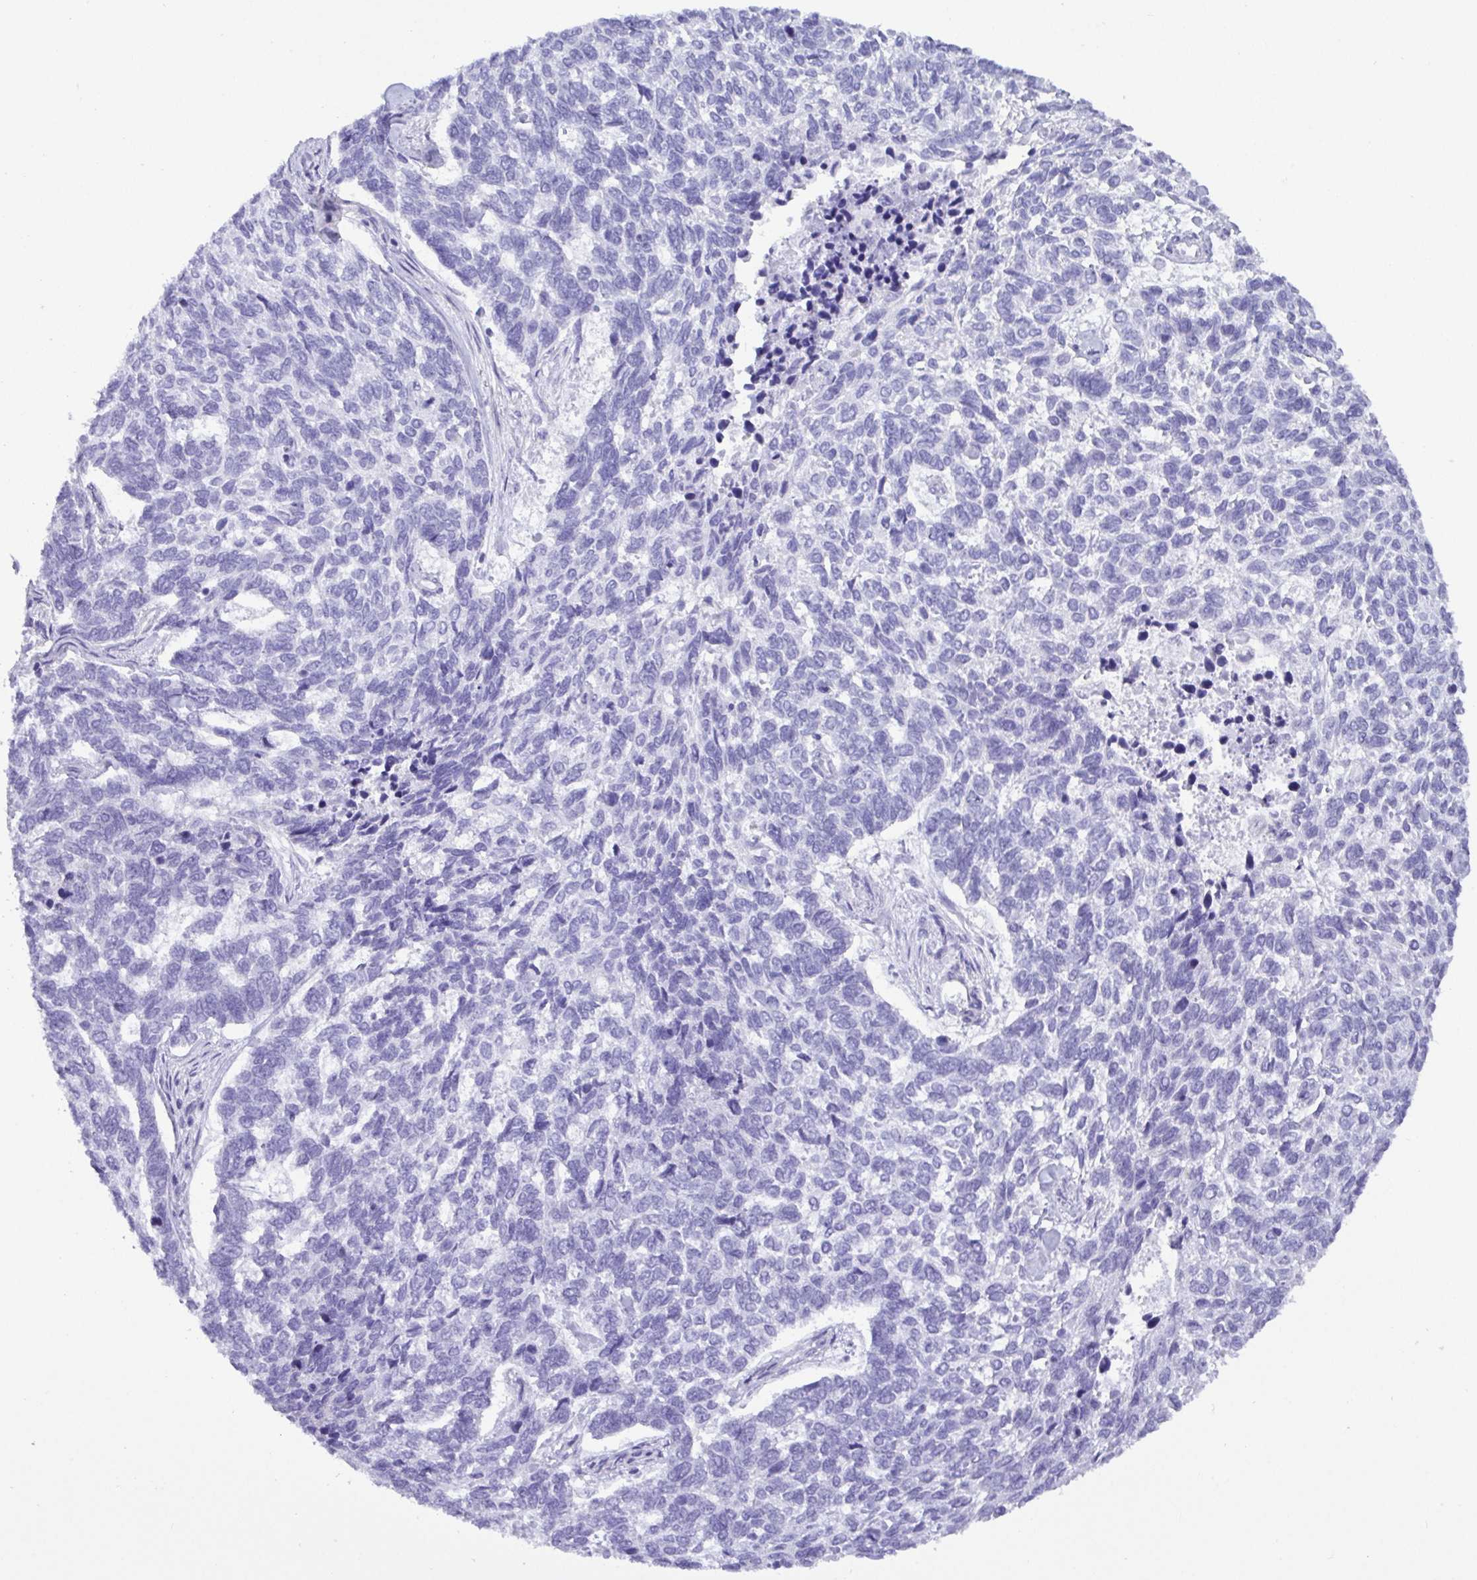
{"staining": {"intensity": "negative", "quantity": "none", "location": "none"}, "tissue": "skin cancer", "cell_type": "Tumor cells", "image_type": "cancer", "snomed": [{"axis": "morphology", "description": "Basal cell carcinoma"}, {"axis": "topography", "description": "Skin"}], "caption": "The image demonstrates no significant expression in tumor cells of skin basal cell carcinoma.", "gene": "C4orf33", "patient": {"sex": "female", "age": 65}}